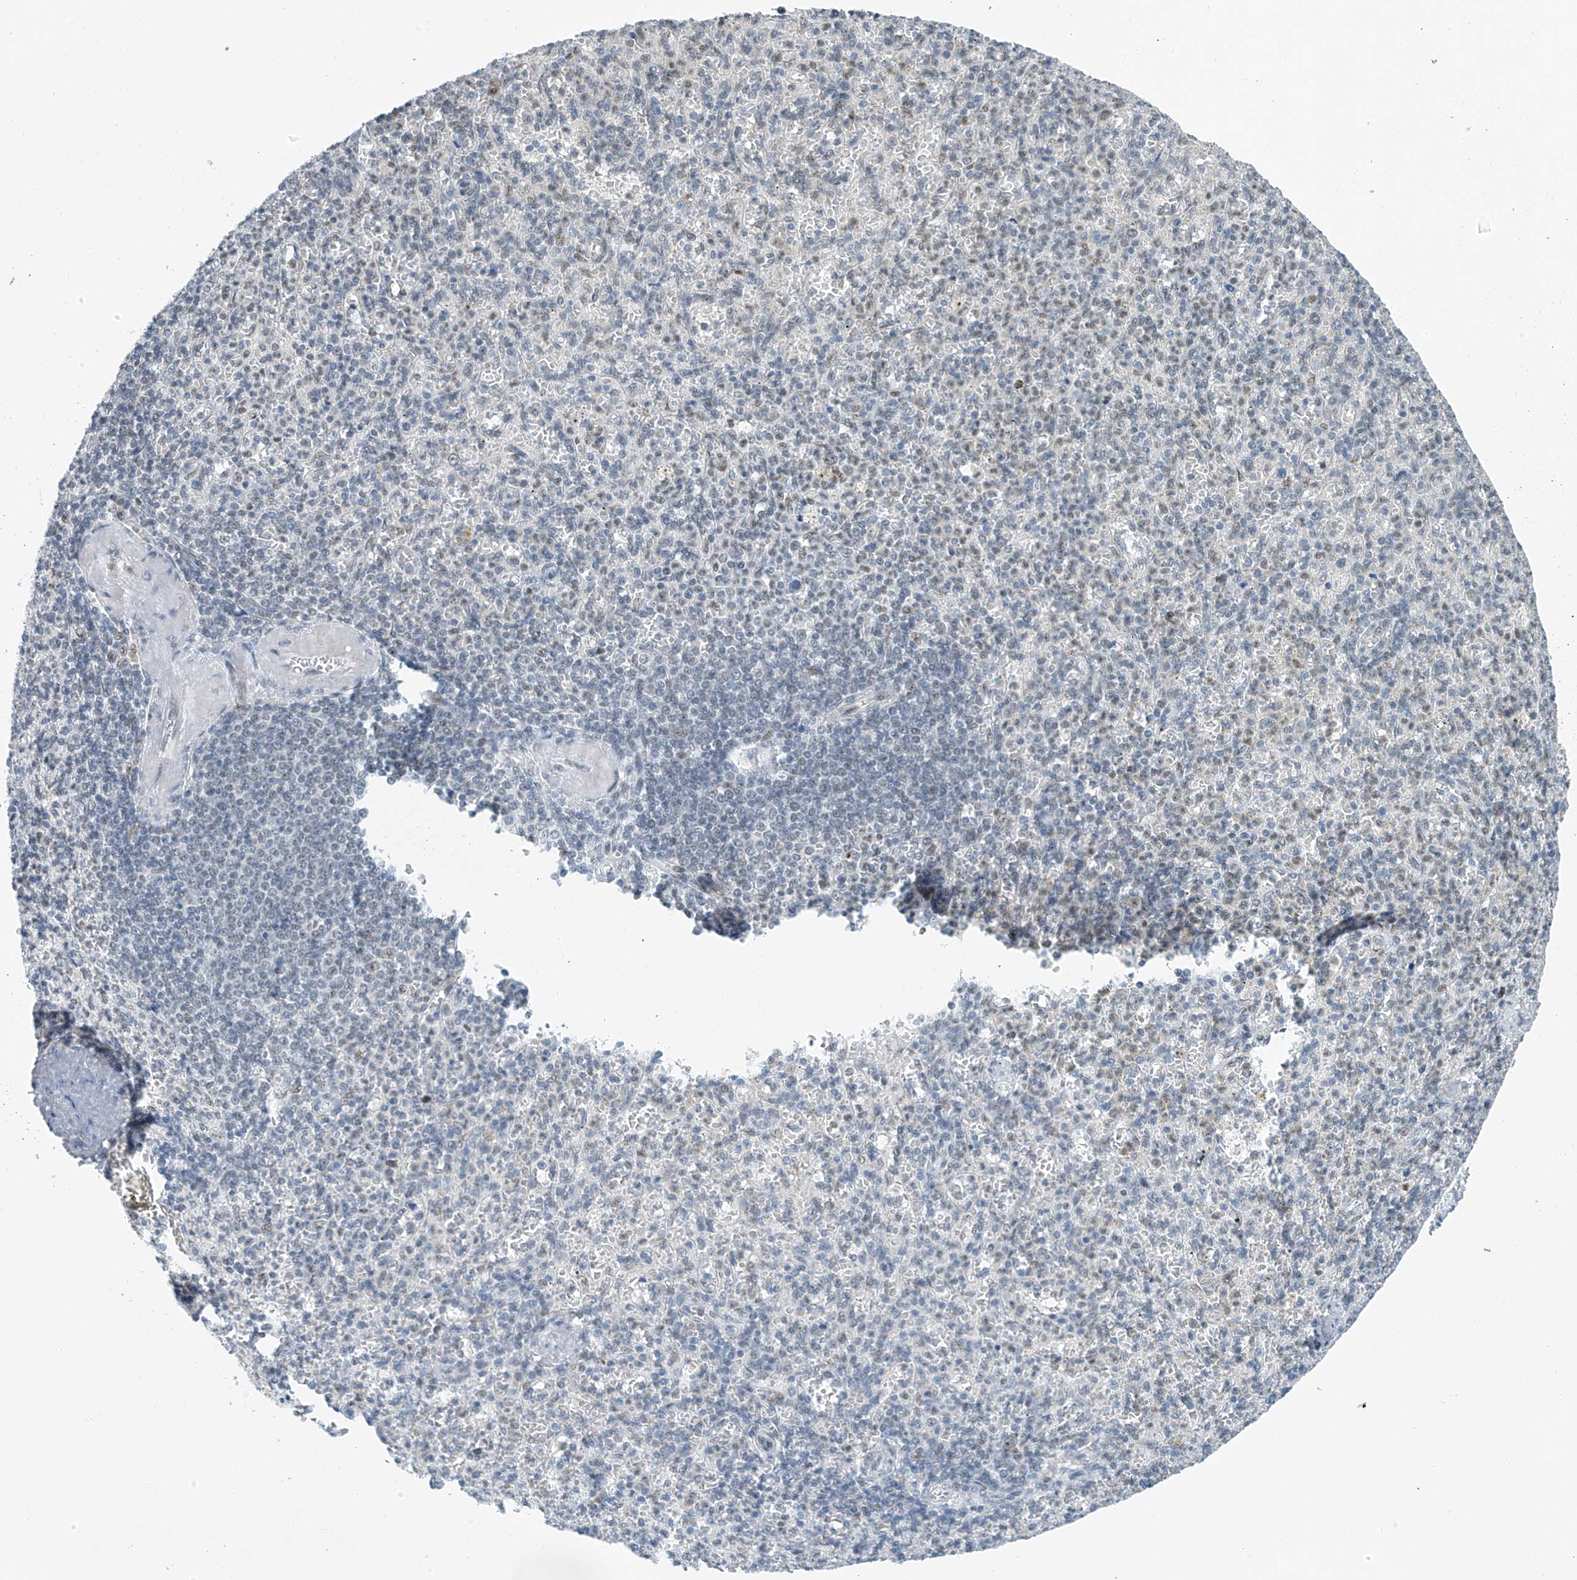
{"staining": {"intensity": "negative", "quantity": "none", "location": "none"}, "tissue": "spleen", "cell_type": "Cells in red pulp", "image_type": "normal", "snomed": [{"axis": "morphology", "description": "Normal tissue, NOS"}, {"axis": "topography", "description": "Spleen"}], "caption": "This is a micrograph of IHC staining of normal spleen, which shows no staining in cells in red pulp.", "gene": "TAF8", "patient": {"sex": "female", "age": 74}}